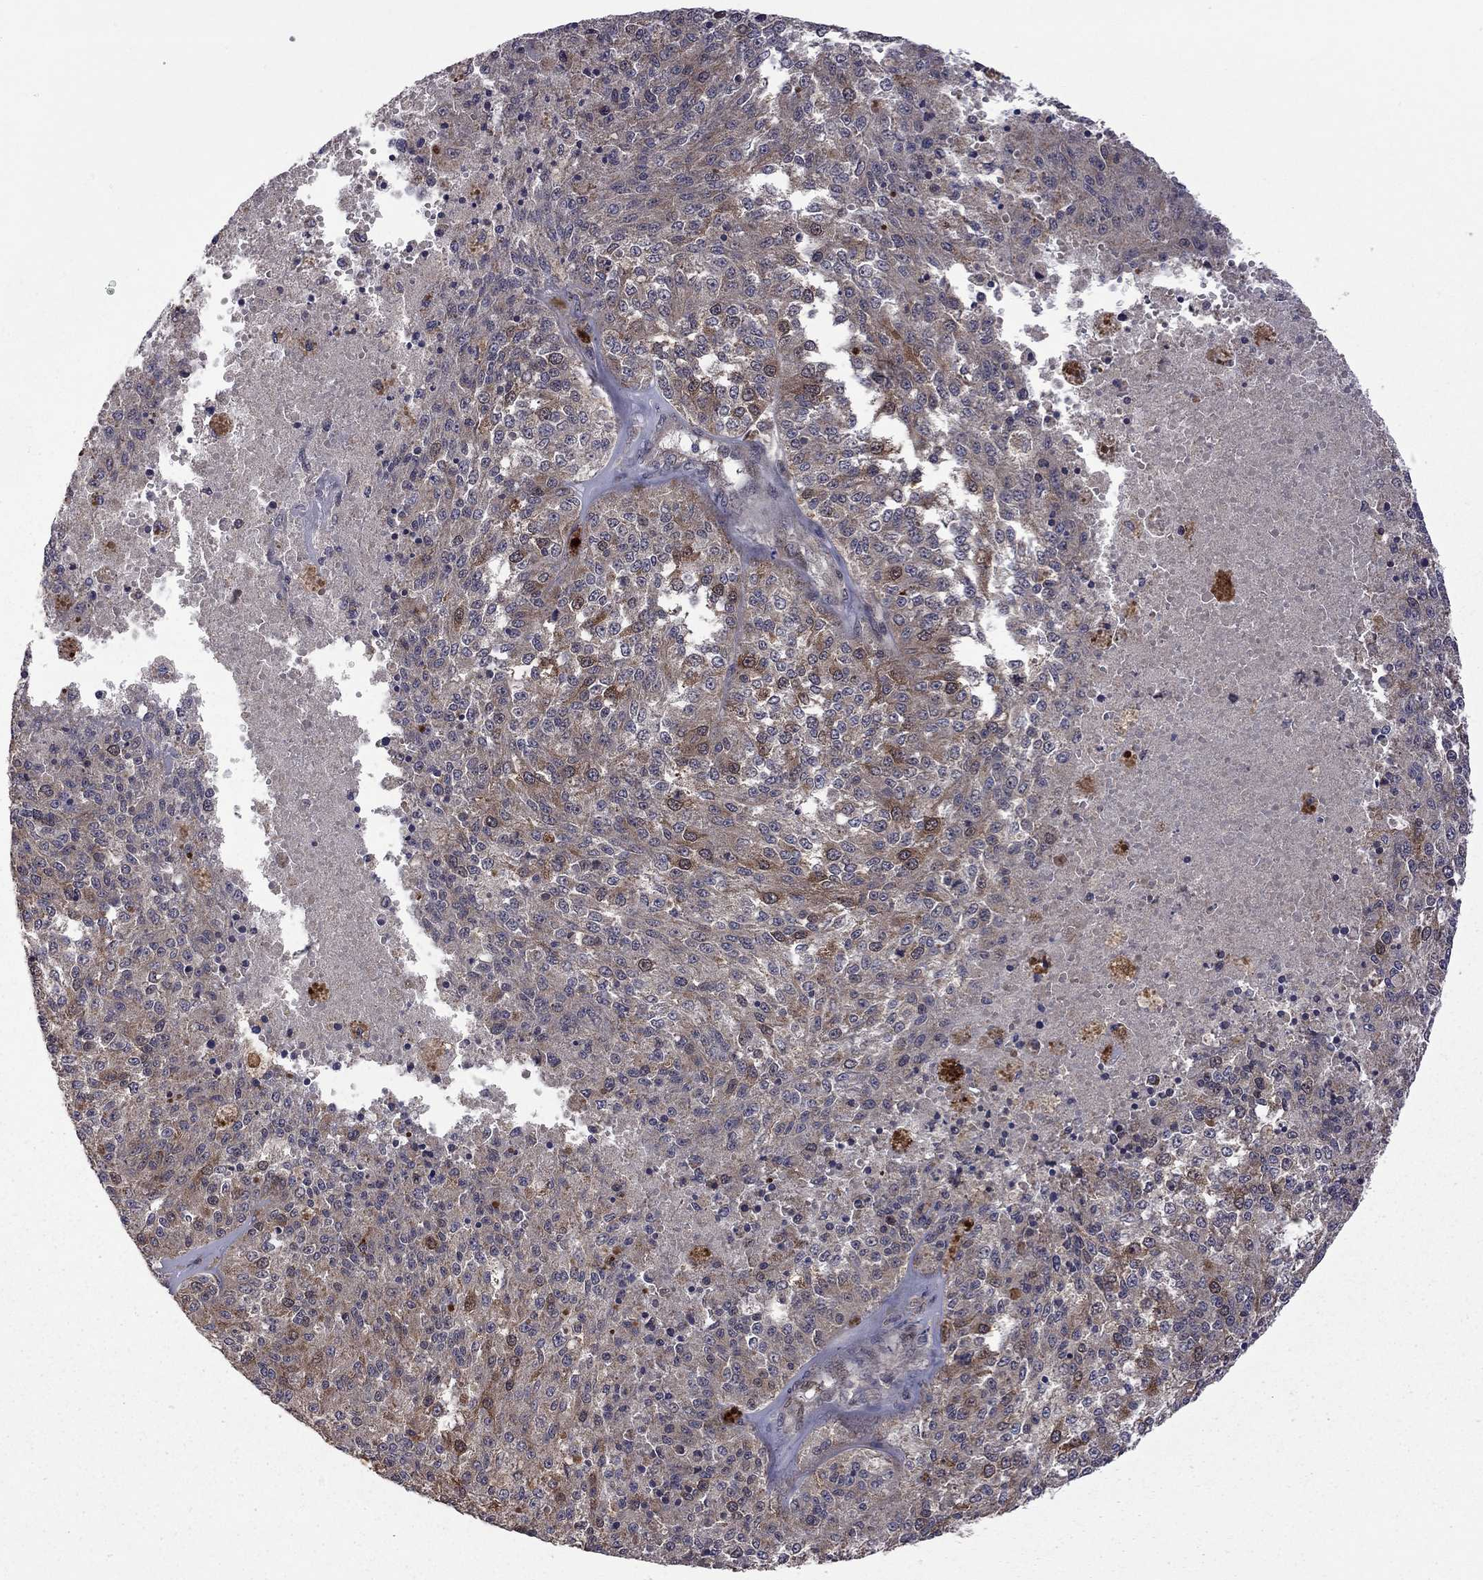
{"staining": {"intensity": "moderate", "quantity": "<25%", "location": "cytoplasmic/membranous"}, "tissue": "melanoma", "cell_type": "Tumor cells", "image_type": "cancer", "snomed": [{"axis": "morphology", "description": "Malignant melanoma, Metastatic site"}, {"axis": "topography", "description": "Lymph node"}], "caption": "Protein analysis of melanoma tissue demonstrates moderate cytoplasmic/membranous expression in about <25% of tumor cells. The protein is stained brown, and the nuclei are stained in blue (DAB IHC with brightfield microscopy, high magnification).", "gene": "GPAA1", "patient": {"sex": "female", "age": 64}}